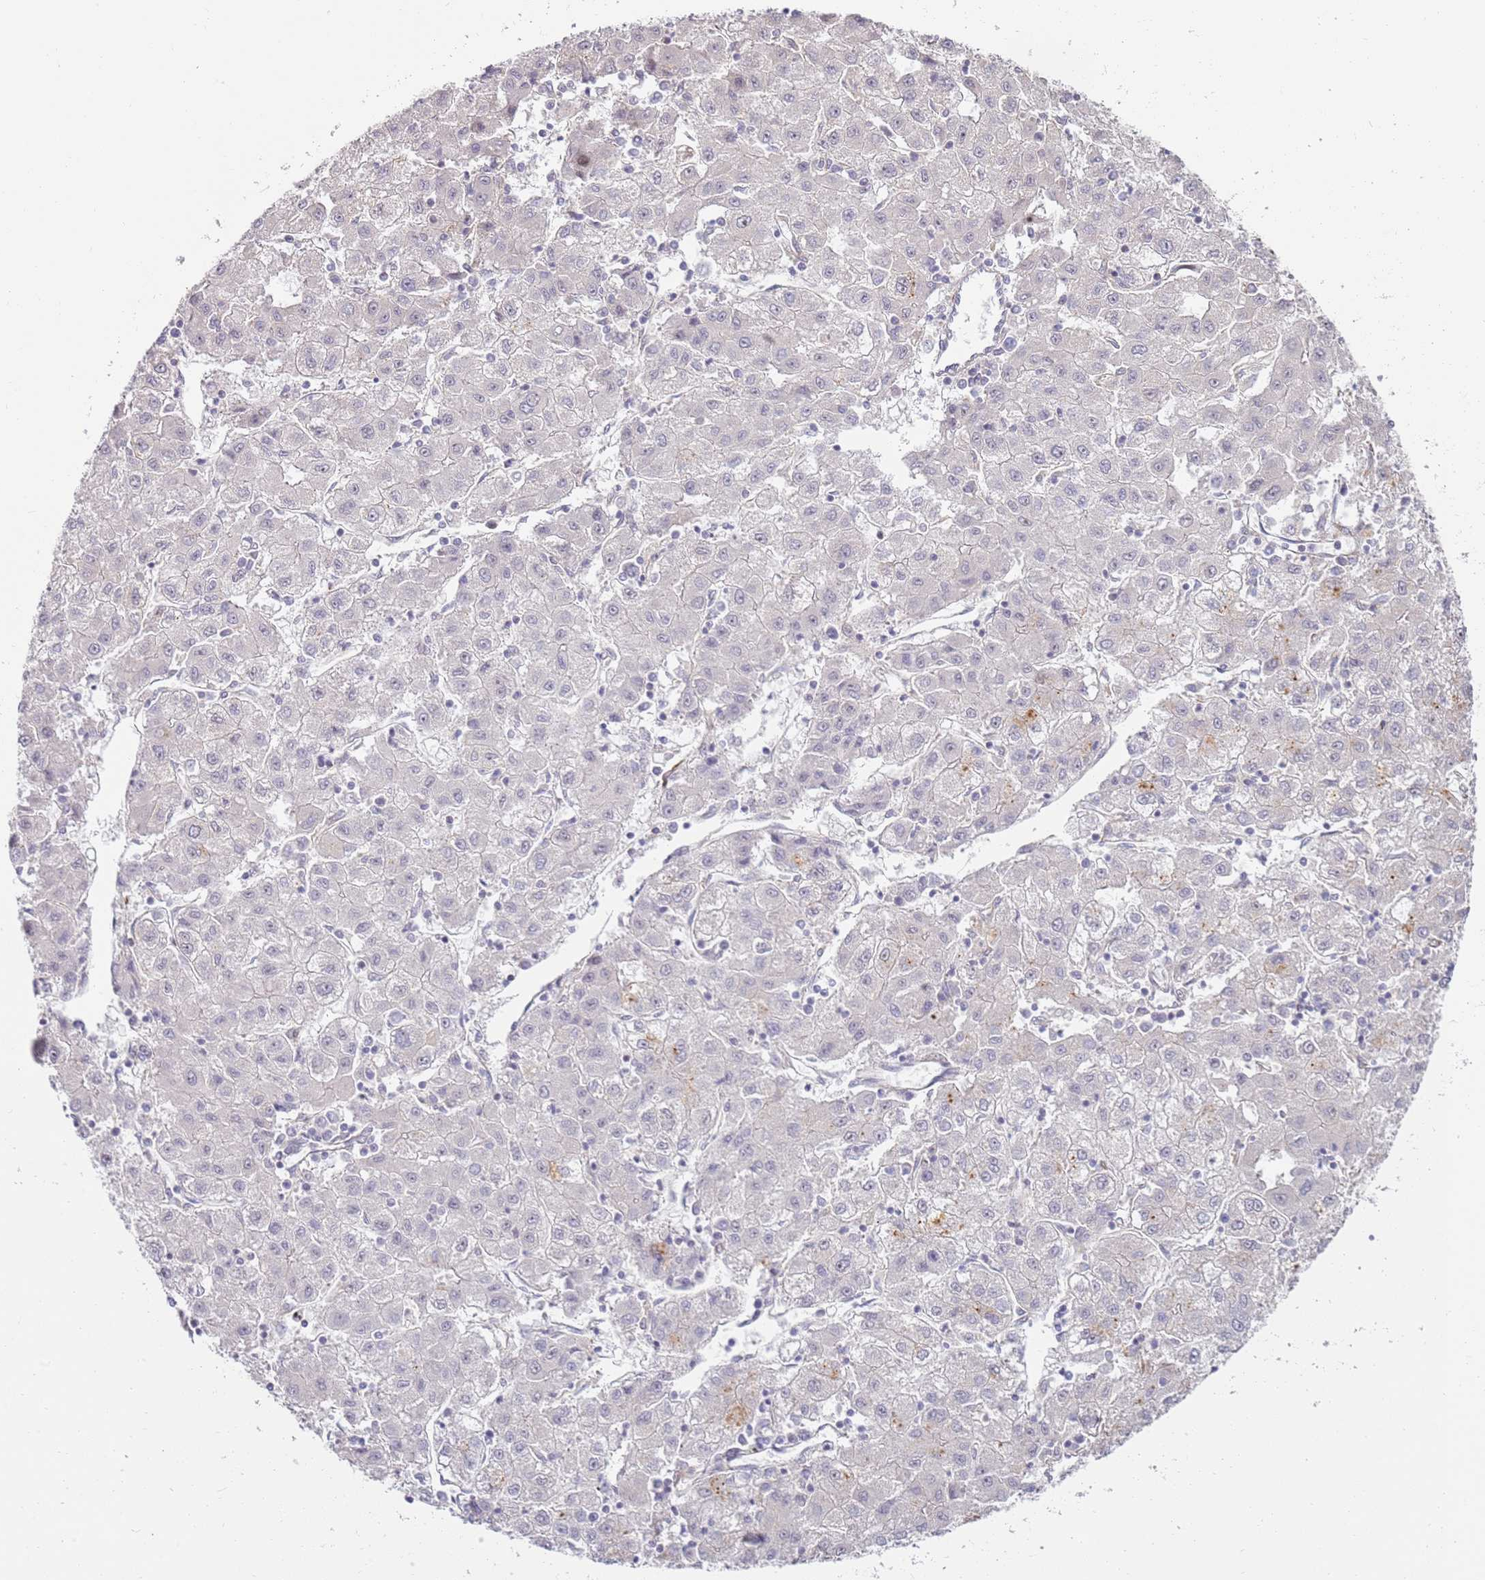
{"staining": {"intensity": "negative", "quantity": "none", "location": "none"}, "tissue": "liver cancer", "cell_type": "Tumor cells", "image_type": "cancer", "snomed": [{"axis": "morphology", "description": "Carcinoma, Hepatocellular, NOS"}, {"axis": "topography", "description": "Liver"}], "caption": "High power microscopy photomicrograph of an IHC micrograph of liver hepatocellular carcinoma, revealing no significant positivity in tumor cells.", "gene": "GRAP", "patient": {"sex": "male", "age": 72}}